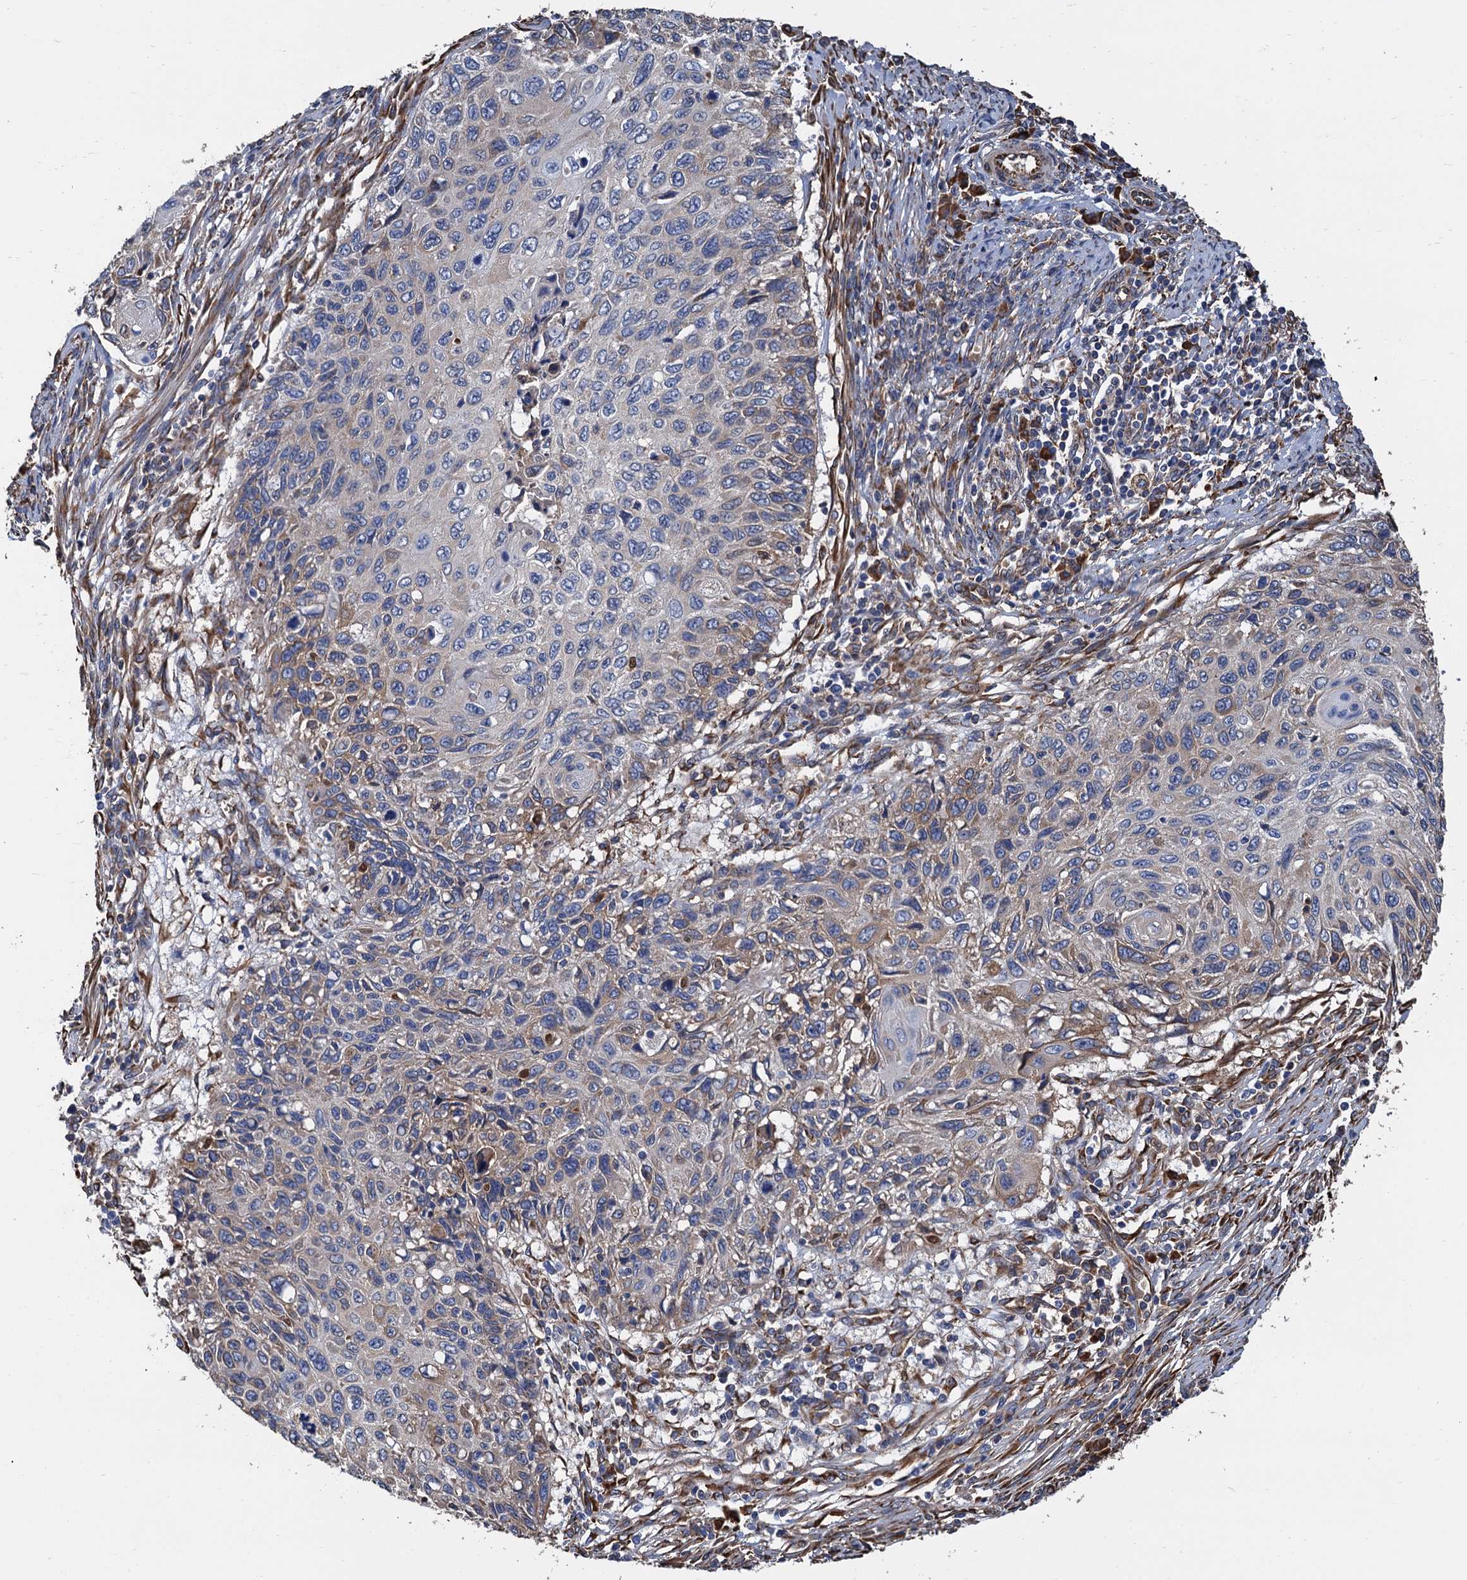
{"staining": {"intensity": "weak", "quantity": "<25%", "location": "cytoplasmic/membranous"}, "tissue": "cervical cancer", "cell_type": "Tumor cells", "image_type": "cancer", "snomed": [{"axis": "morphology", "description": "Squamous cell carcinoma, NOS"}, {"axis": "topography", "description": "Cervix"}], "caption": "This is an IHC histopathology image of human cervical cancer. There is no expression in tumor cells.", "gene": "CNNM1", "patient": {"sex": "female", "age": 70}}